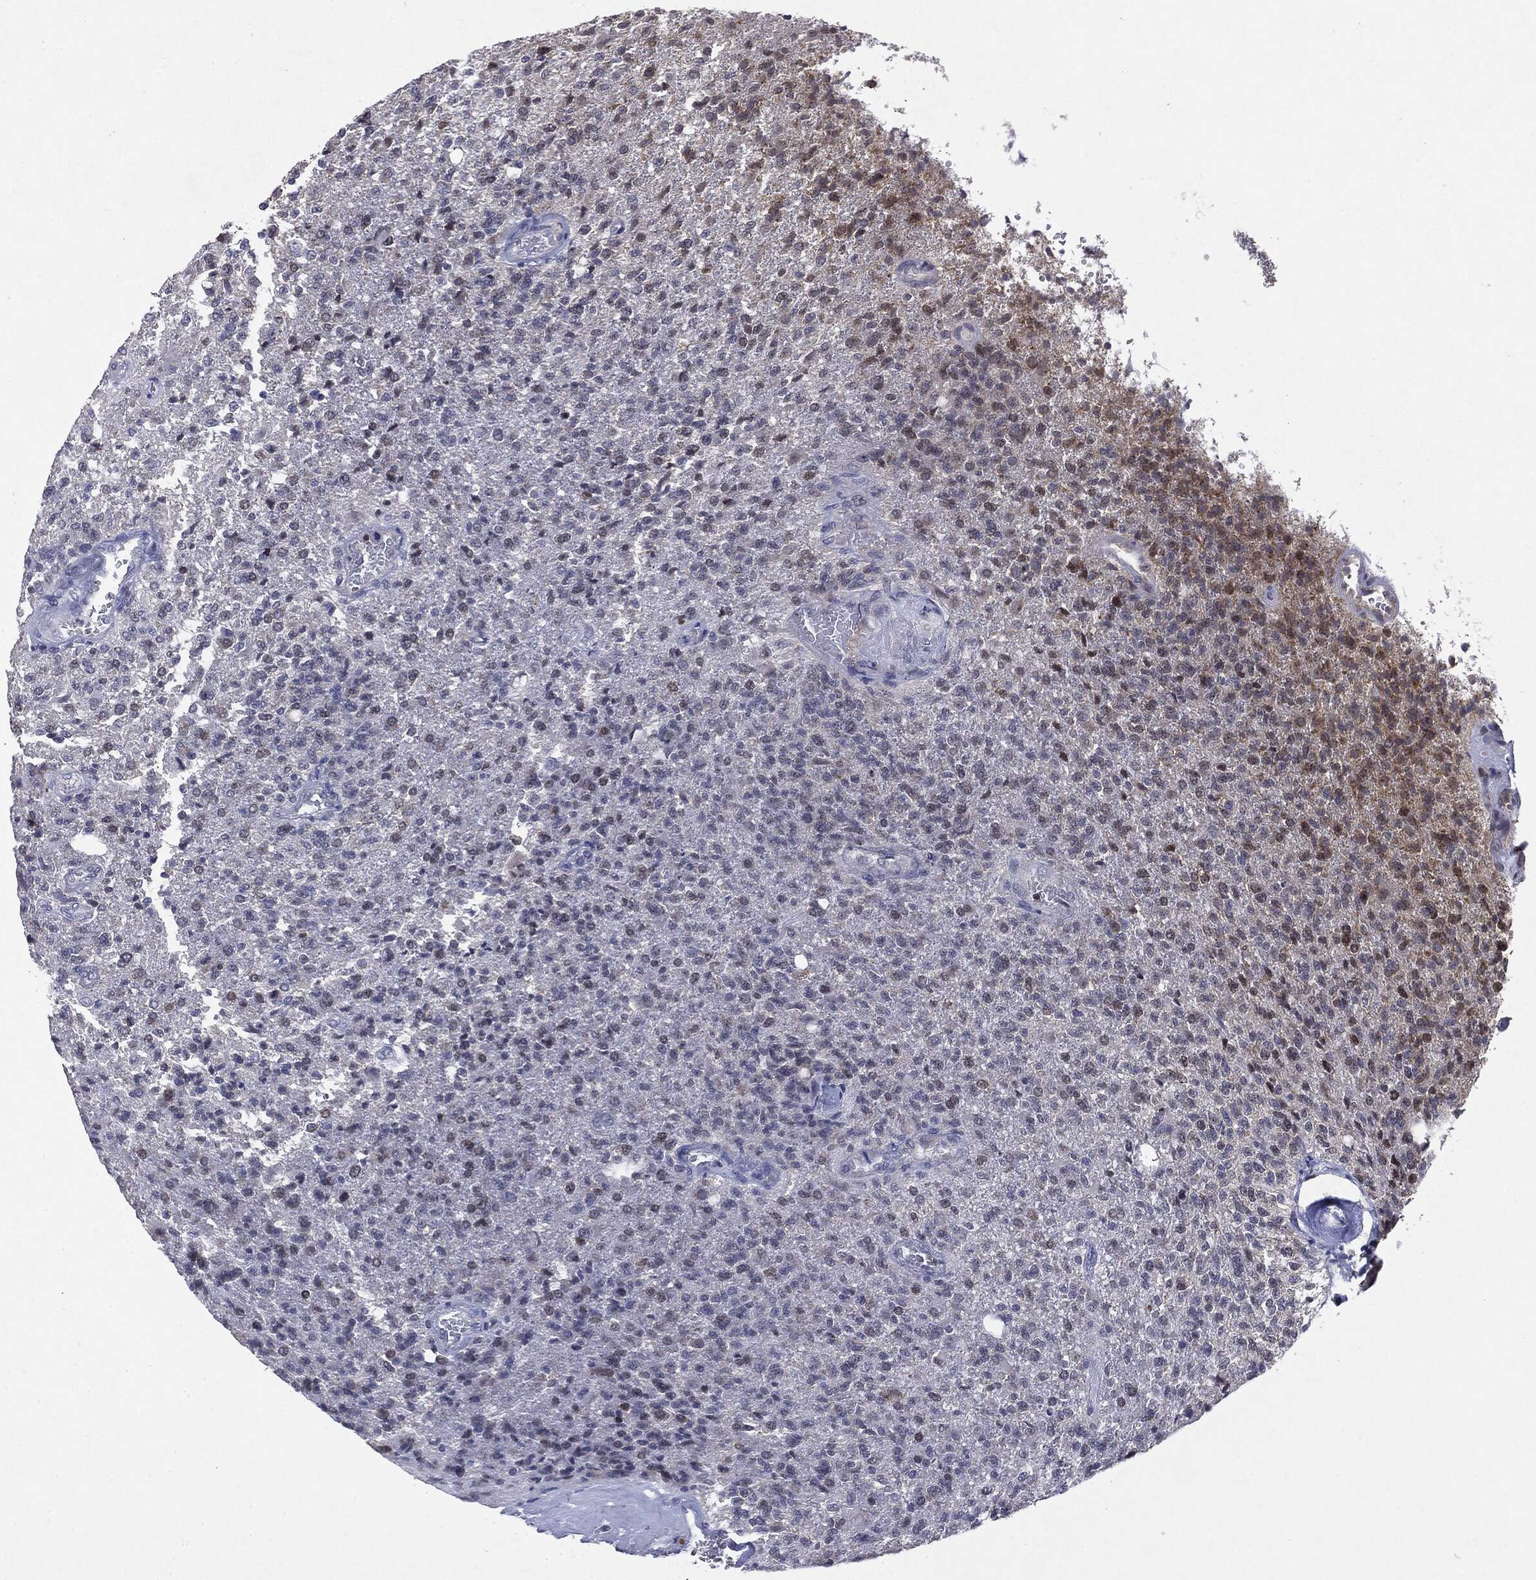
{"staining": {"intensity": "negative", "quantity": "none", "location": "none"}, "tissue": "glioma", "cell_type": "Tumor cells", "image_type": "cancer", "snomed": [{"axis": "morphology", "description": "Glioma, malignant, High grade"}, {"axis": "topography", "description": "Brain"}], "caption": "Glioma stained for a protein using immunohistochemistry exhibits no staining tumor cells.", "gene": "KIF2C", "patient": {"sex": "male", "age": 56}}